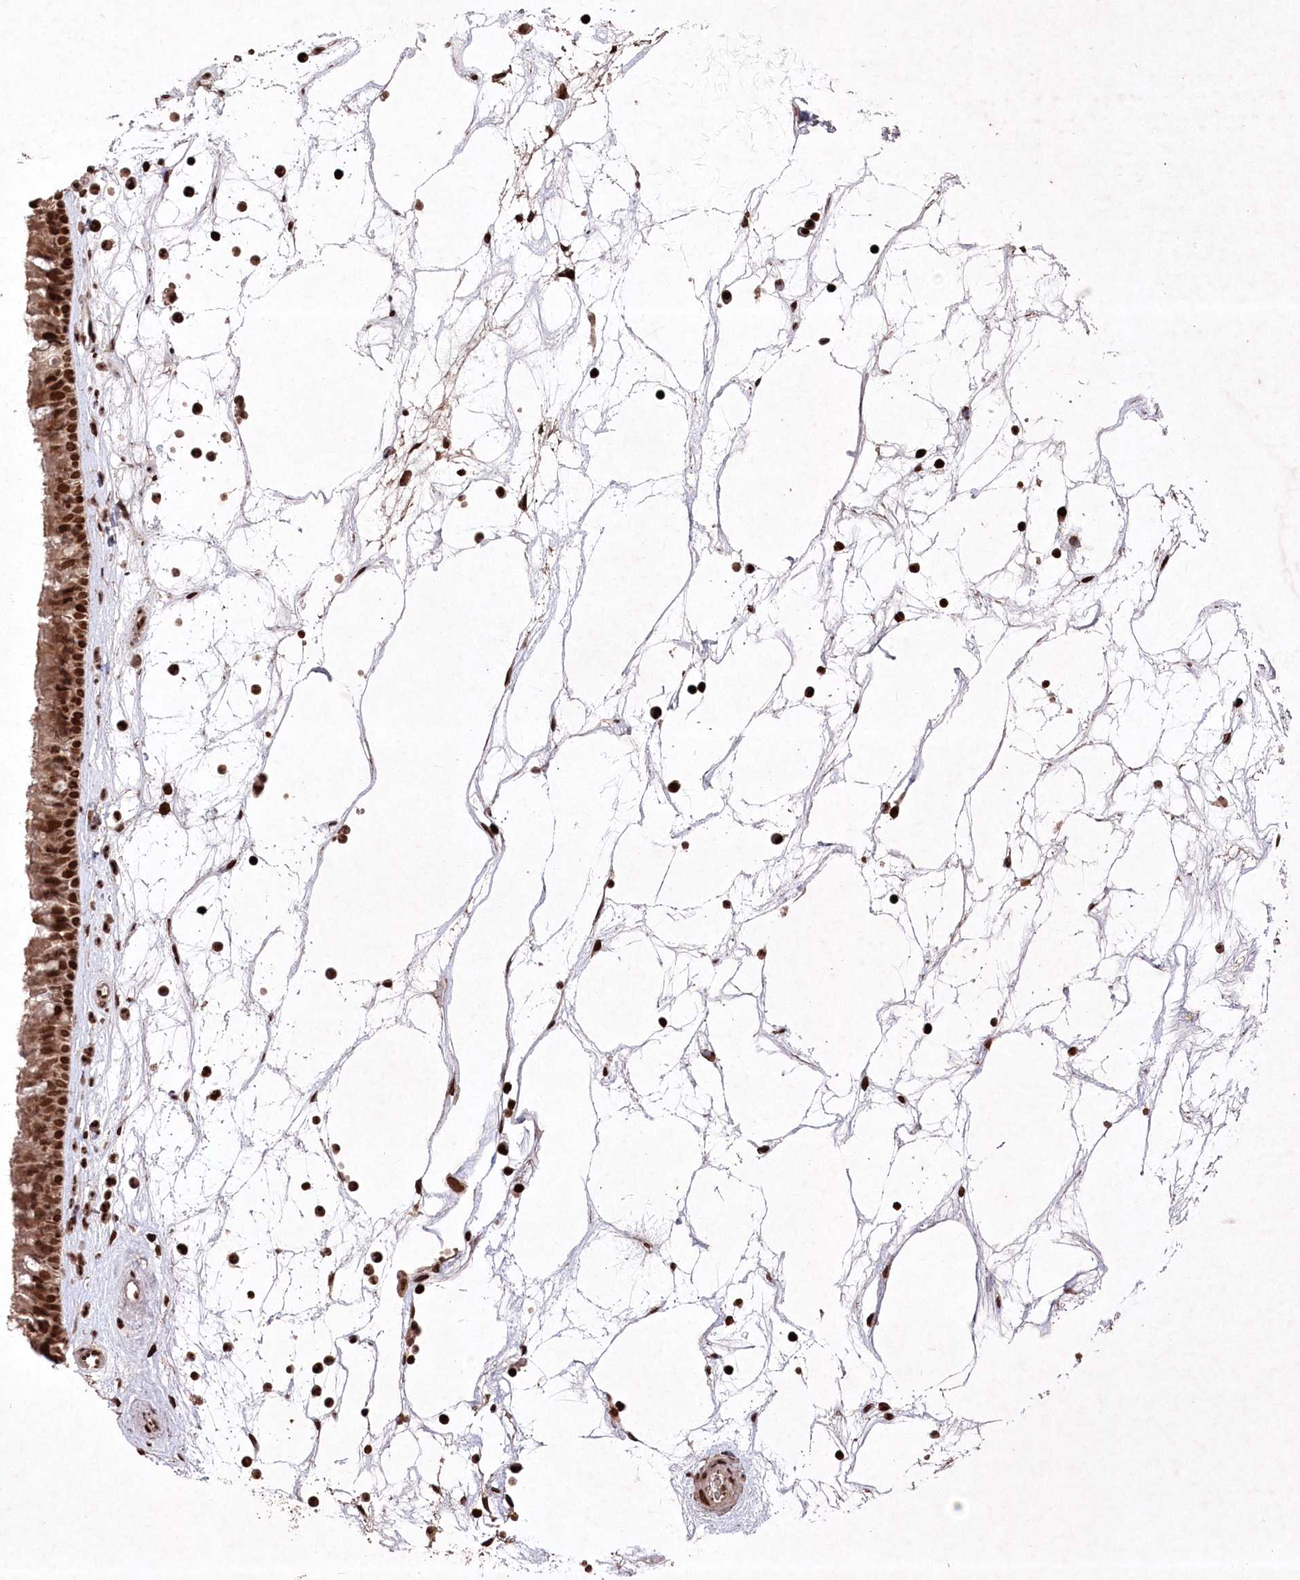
{"staining": {"intensity": "strong", "quantity": ">75%", "location": "cytoplasmic/membranous,nuclear"}, "tissue": "nasopharynx", "cell_type": "Respiratory epithelial cells", "image_type": "normal", "snomed": [{"axis": "morphology", "description": "Normal tissue, NOS"}, {"axis": "topography", "description": "Nasopharynx"}], "caption": "DAB immunohistochemical staining of normal human nasopharynx demonstrates strong cytoplasmic/membranous,nuclear protein expression in about >75% of respiratory epithelial cells. The staining is performed using DAB (3,3'-diaminobenzidine) brown chromogen to label protein expression. The nuclei are counter-stained blue using hematoxylin.", "gene": "CCSER2", "patient": {"sex": "male", "age": 64}}